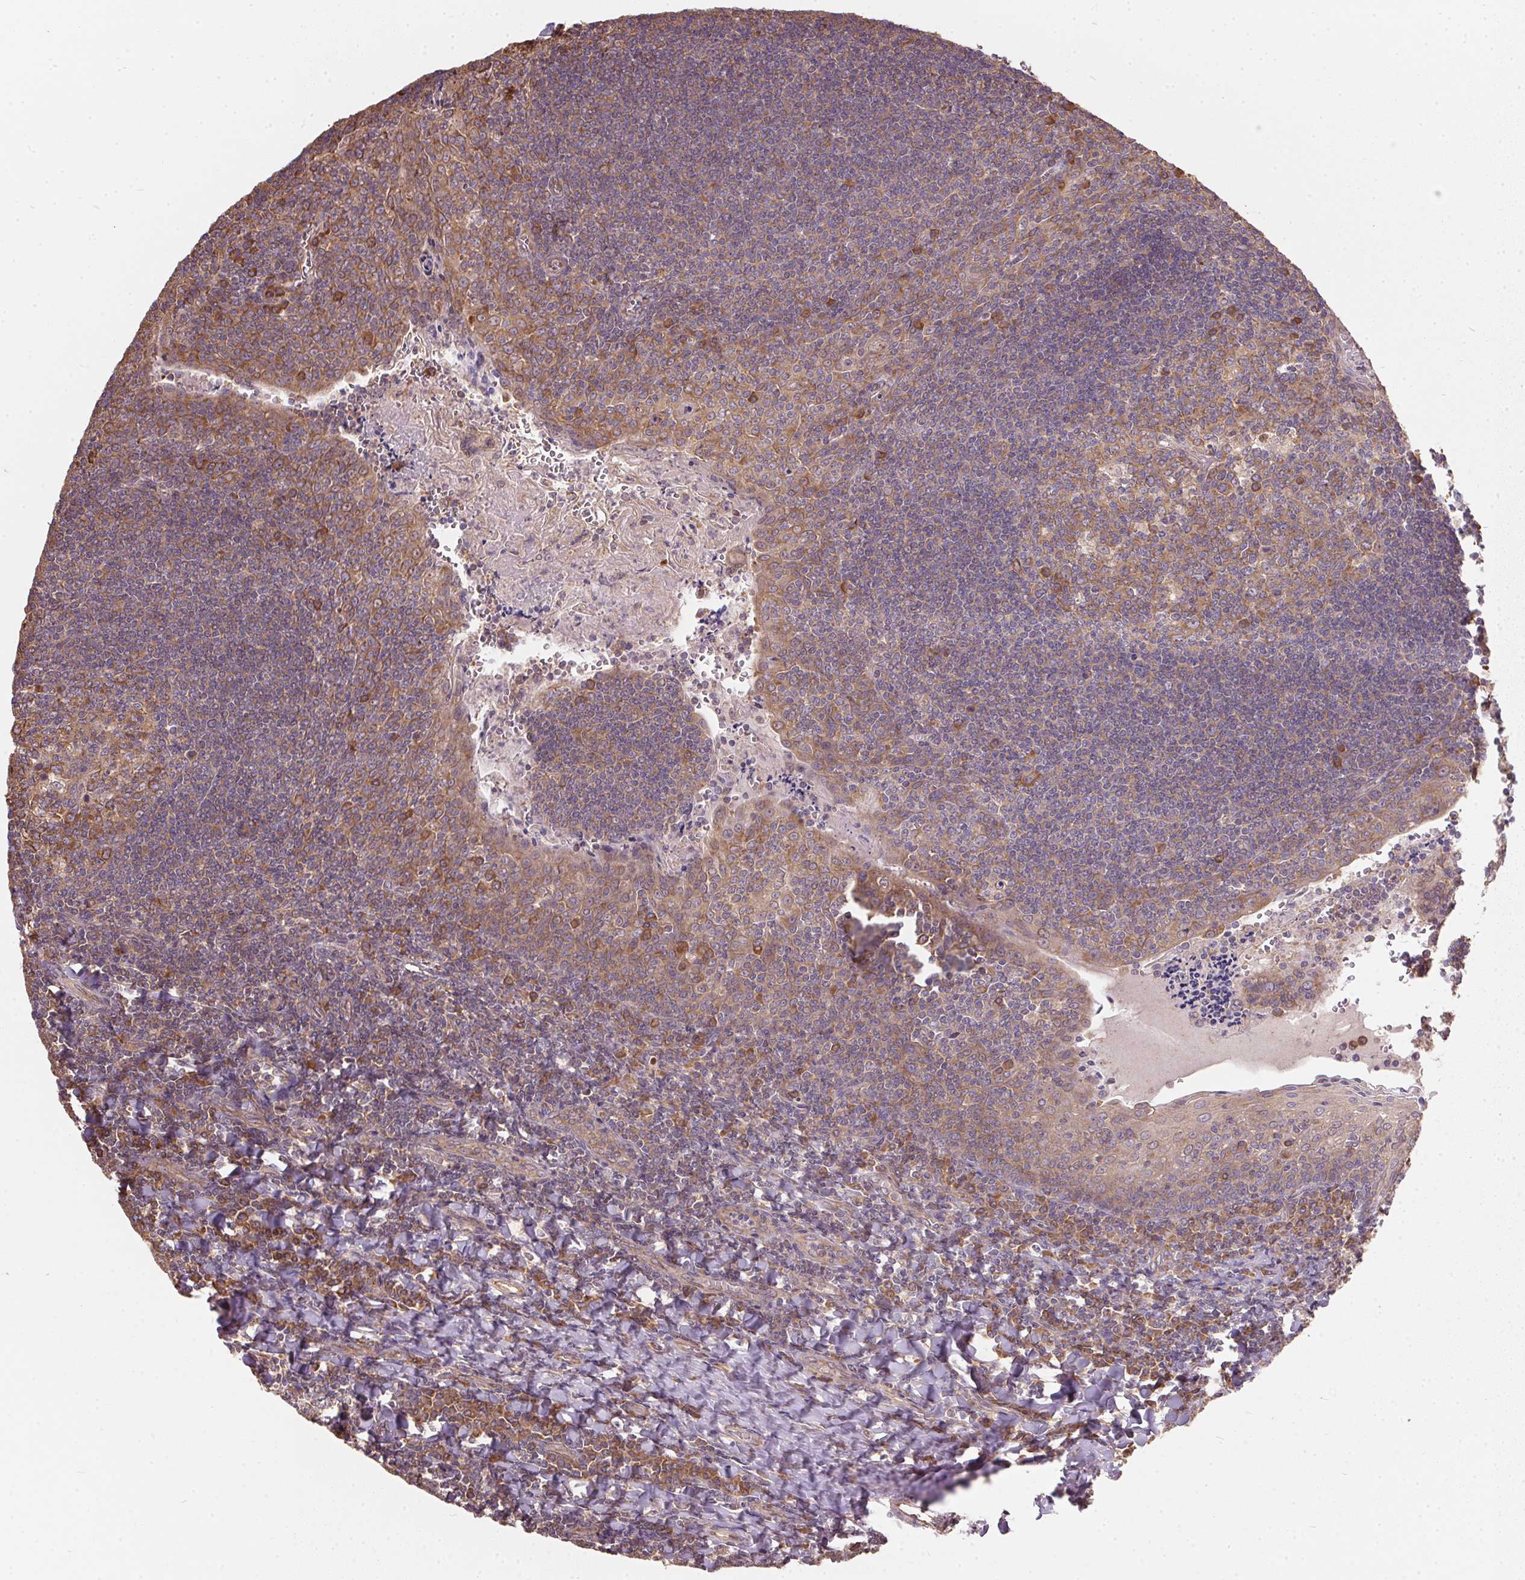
{"staining": {"intensity": "moderate", "quantity": ">75%", "location": "cytoplasmic/membranous"}, "tissue": "tonsil", "cell_type": "Germinal center cells", "image_type": "normal", "snomed": [{"axis": "morphology", "description": "Normal tissue, NOS"}, {"axis": "morphology", "description": "Inflammation, NOS"}, {"axis": "topography", "description": "Tonsil"}], "caption": "The histopathology image shows immunohistochemical staining of normal tonsil. There is moderate cytoplasmic/membranous staining is seen in about >75% of germinal center cells.", "gene": "EIF2S1", "patient": {"sex": "female", "age": 31}}